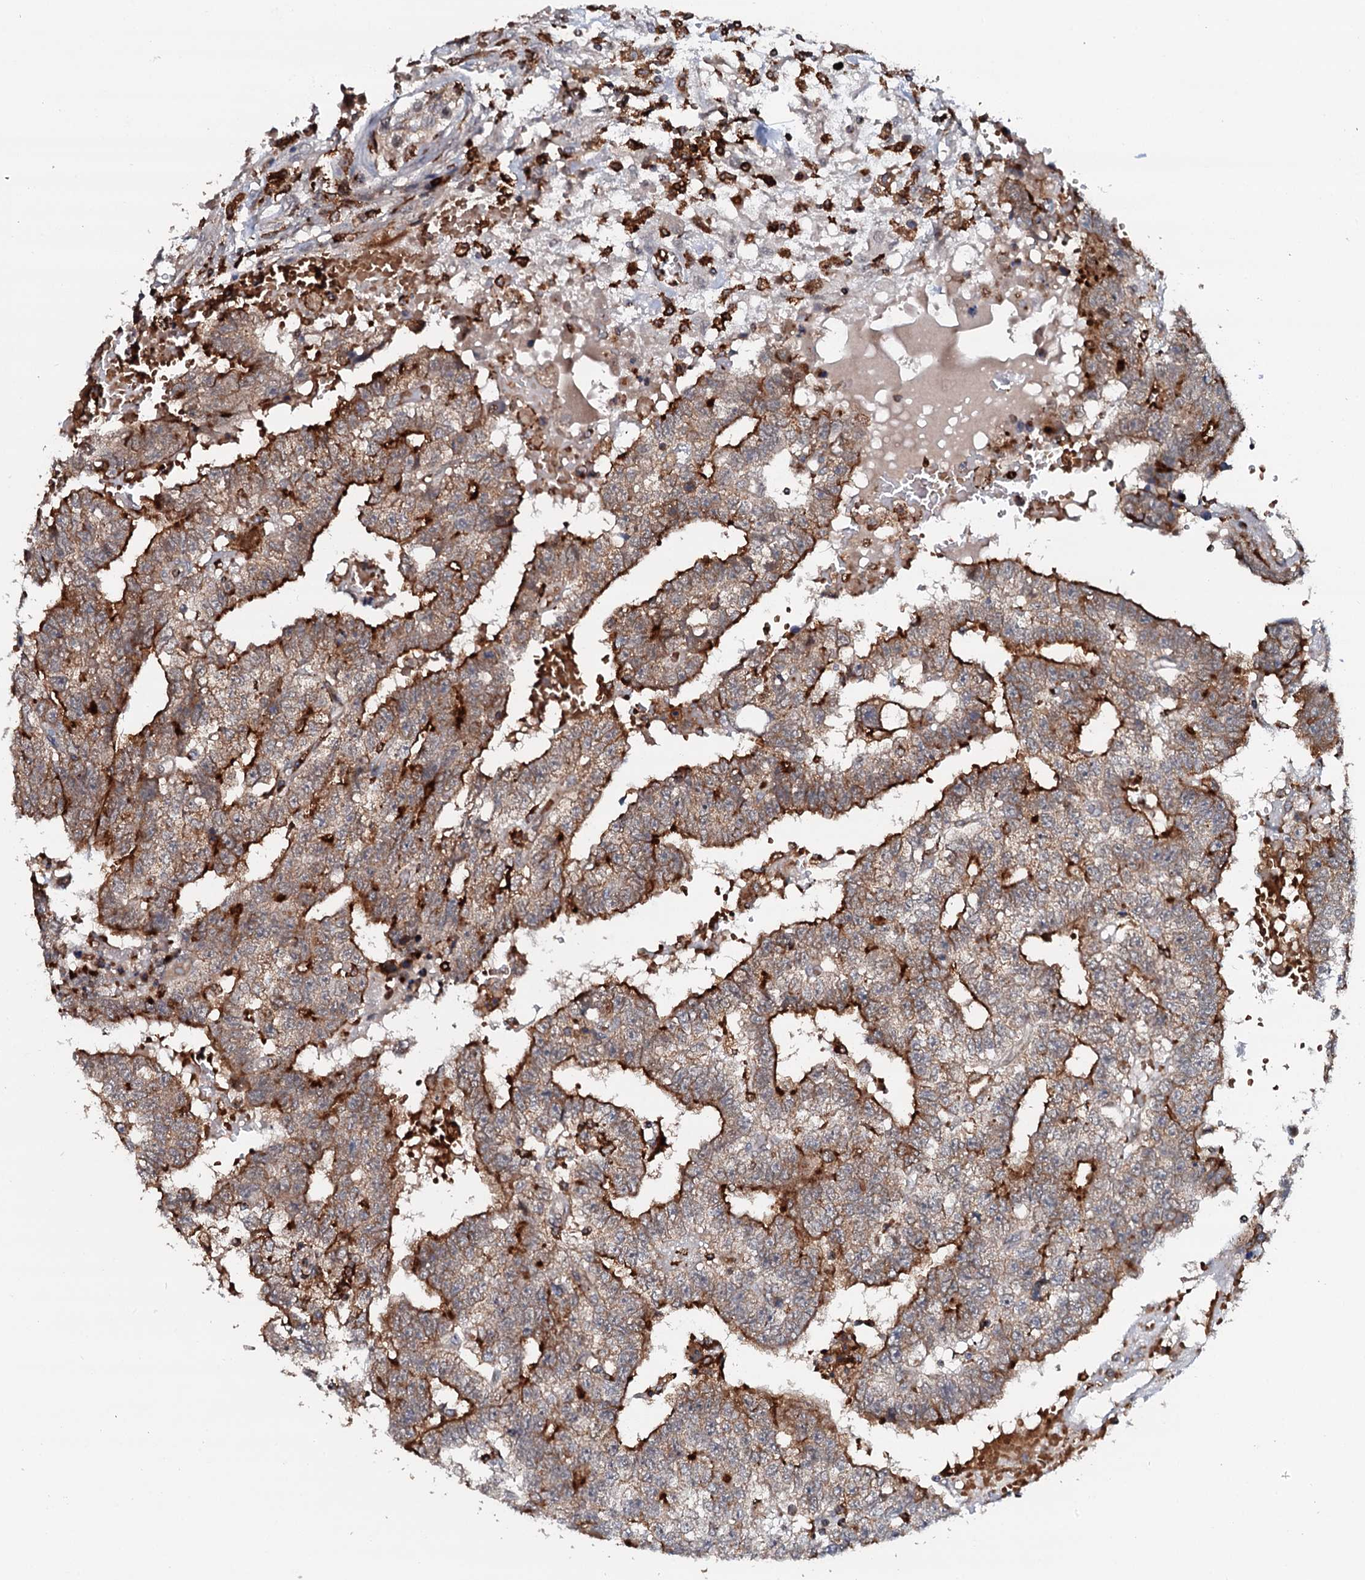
{"staining": {"intensity": "strong", "quantity": "25%-75%", "location": "cytoplasmic/membranous"}, "tissue": "testis cancer", "cell_type": "Tumor cells", "image_type": "cancer", "snomed": [{"axis": "morphology", "description": "Carcinoma, Embryonal, NOS"}, {"axis": "topography", "description": "Testis"}], "caption": "Embryonal carcinoma (testis) stained for a protein displays strong cytoplasmic/membranous positivity in tumor cells. (IHC, brightfield microscopy, high magnification).", "gene": "VAMP8", "patient": {"sex": "male", "age": 25}}